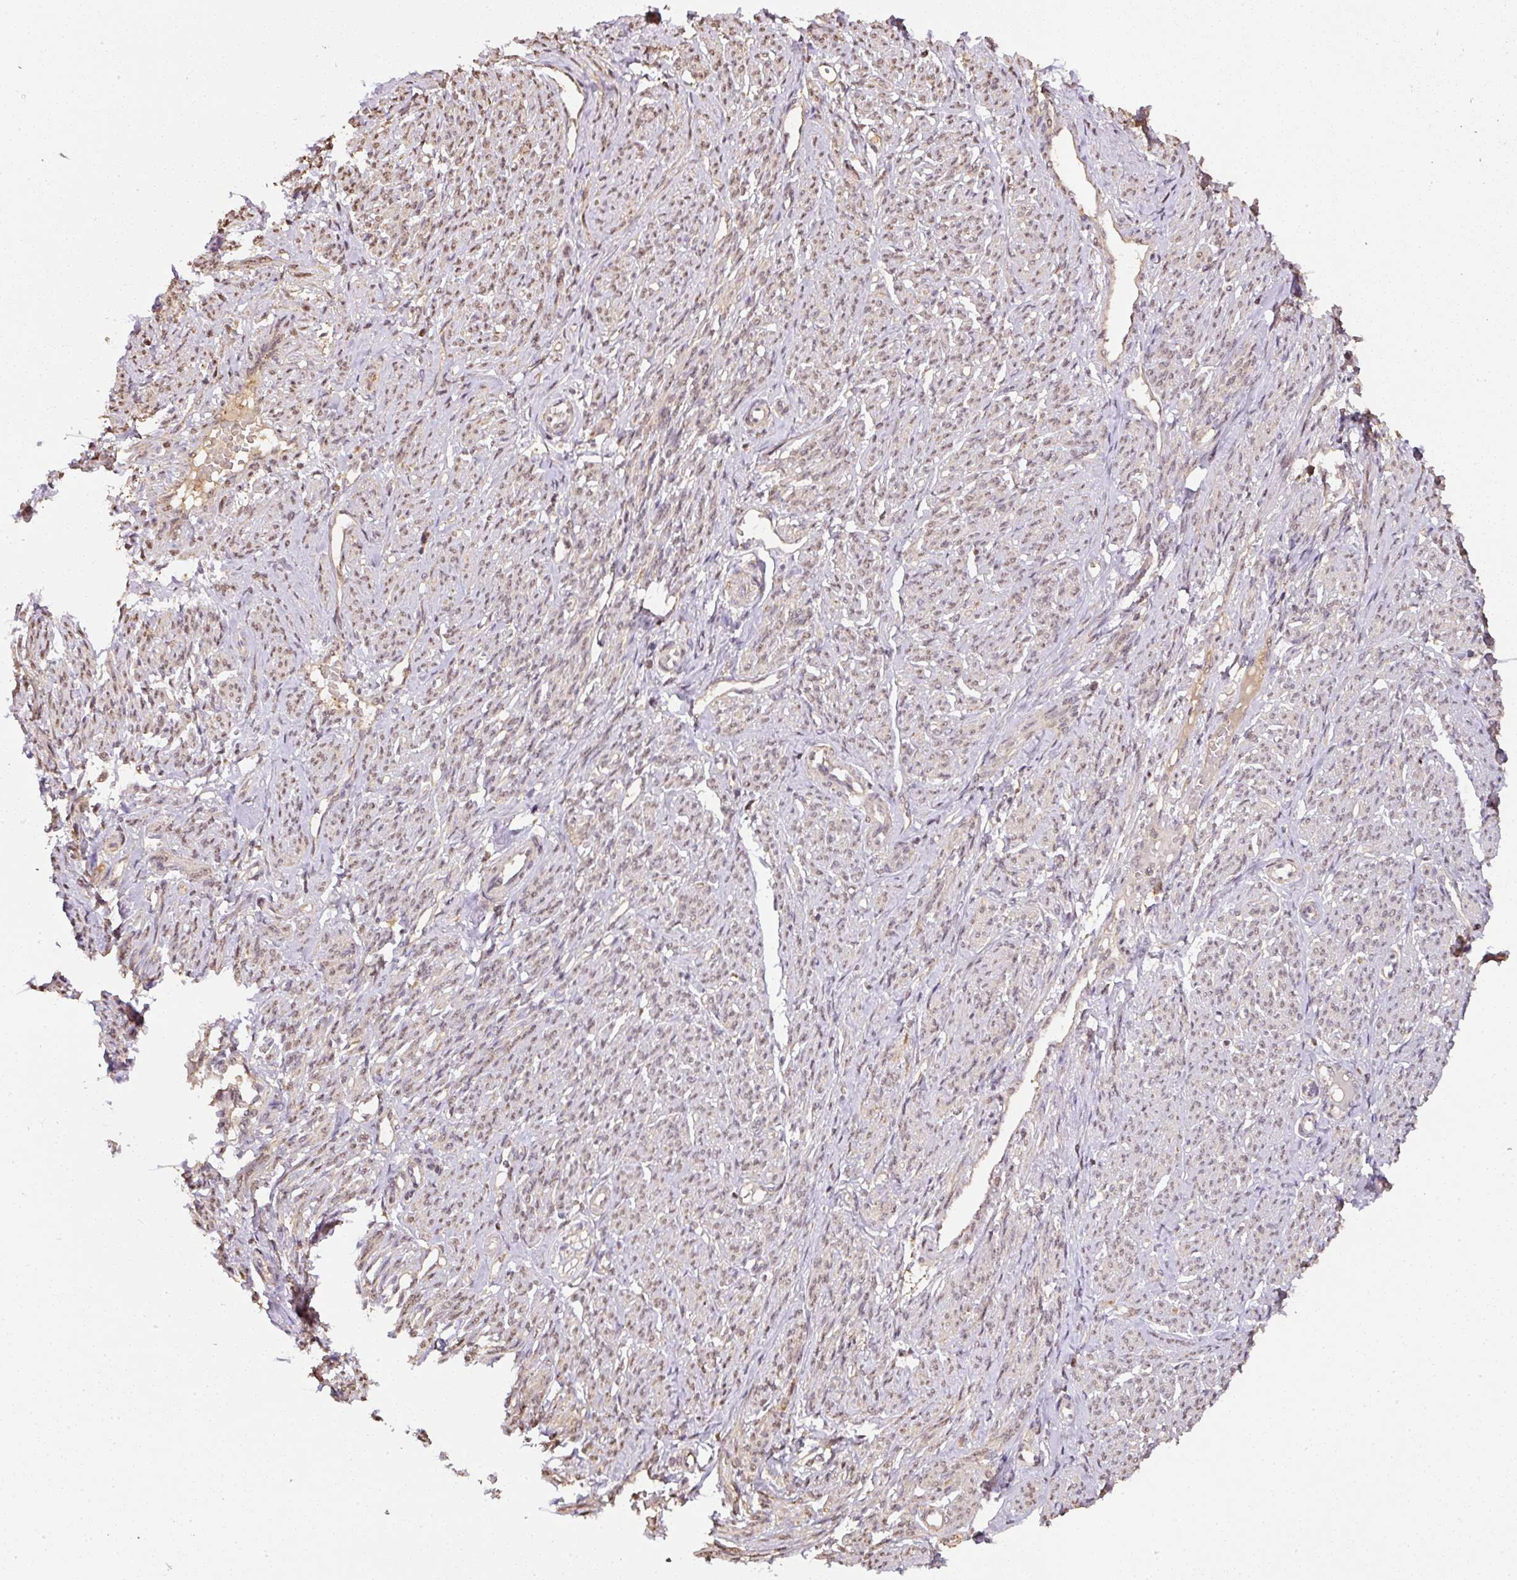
{"staining": {"intensity": "weak", "quantity": ">75%", "location": "cytoplasmic/membranous,nuclear"}, "tissue": "smooth muscle", "cell_type": "Smooth muscle cells", "image_type": "normal", "snomed": [{"axis": "morphology", "description": "Normal tissue, NOS"}, {"axis": "topography", "description": "Smooth muscle"}], "caption": "Weak cytoplasmic/membranous,nuclear protein positivity is identified in about >75% of smooth muscle cells in smooth muscle. (Stains: DAB in brown, nuclei in blue, Microscopy: brightfield microscopy at high magnification).", "gene": "TMEM170B", "patient": {"sex": "female", "age": 65}}